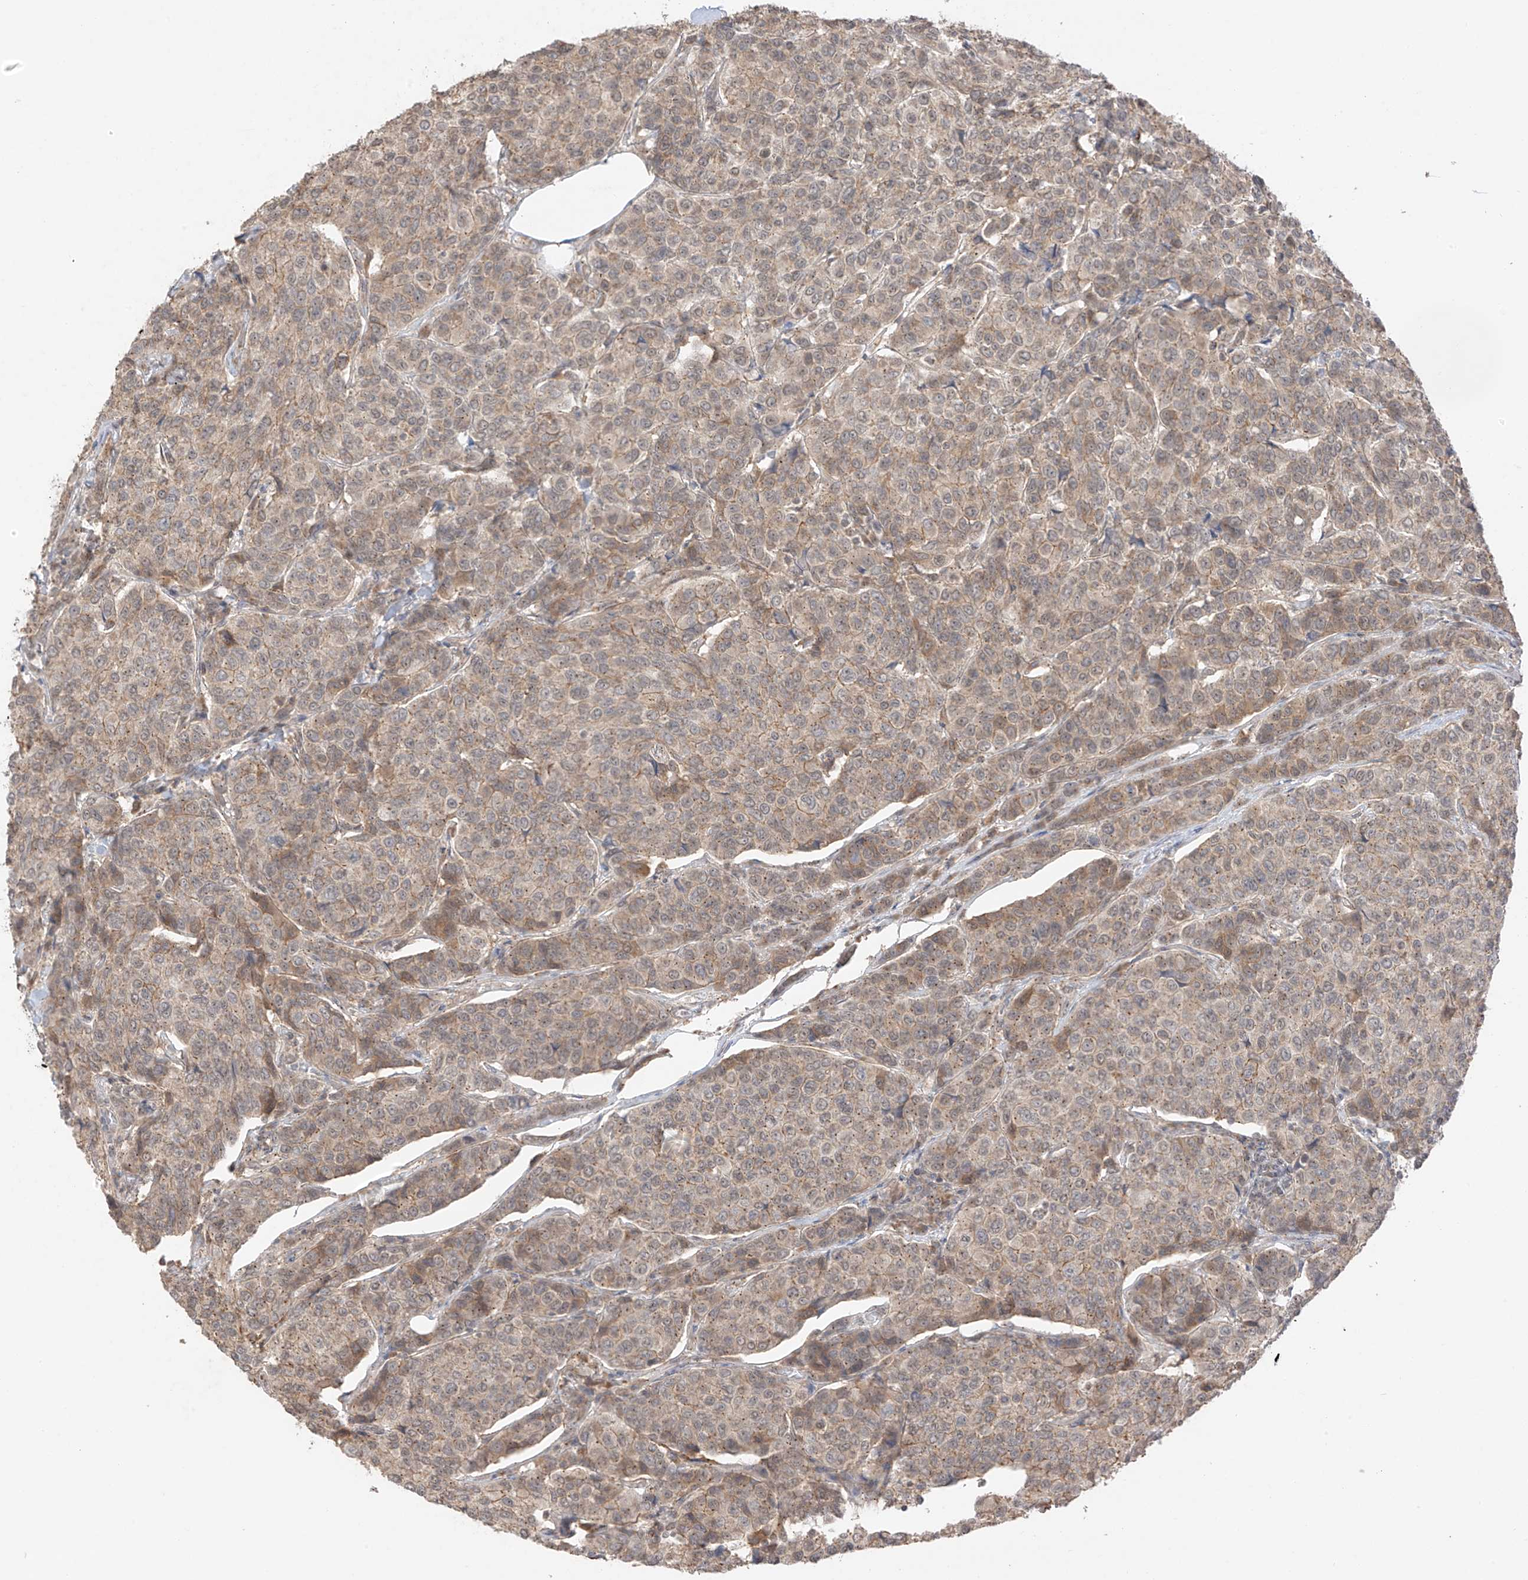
{"staining": {"intensity": "weak", "quantity": "25%-75%", "location": "cytoplasmic/membranous"}, "tissue": "breast cancer", "cell_type": "Tumor cells", "image_type": "cancer", "snomed": [{"axis": "morphology", "description": "Duct carcinoma"}, {"axis": "topography", "description": "Breast"}], "caption": "Weak cytoplasmic/membranous protein staining is identified in about 25%-75% of tumor cells in breast cancer (intraductal carcinoma).", "gene": "N4BP3", "patient": {"sex": "female", "age": 55}}